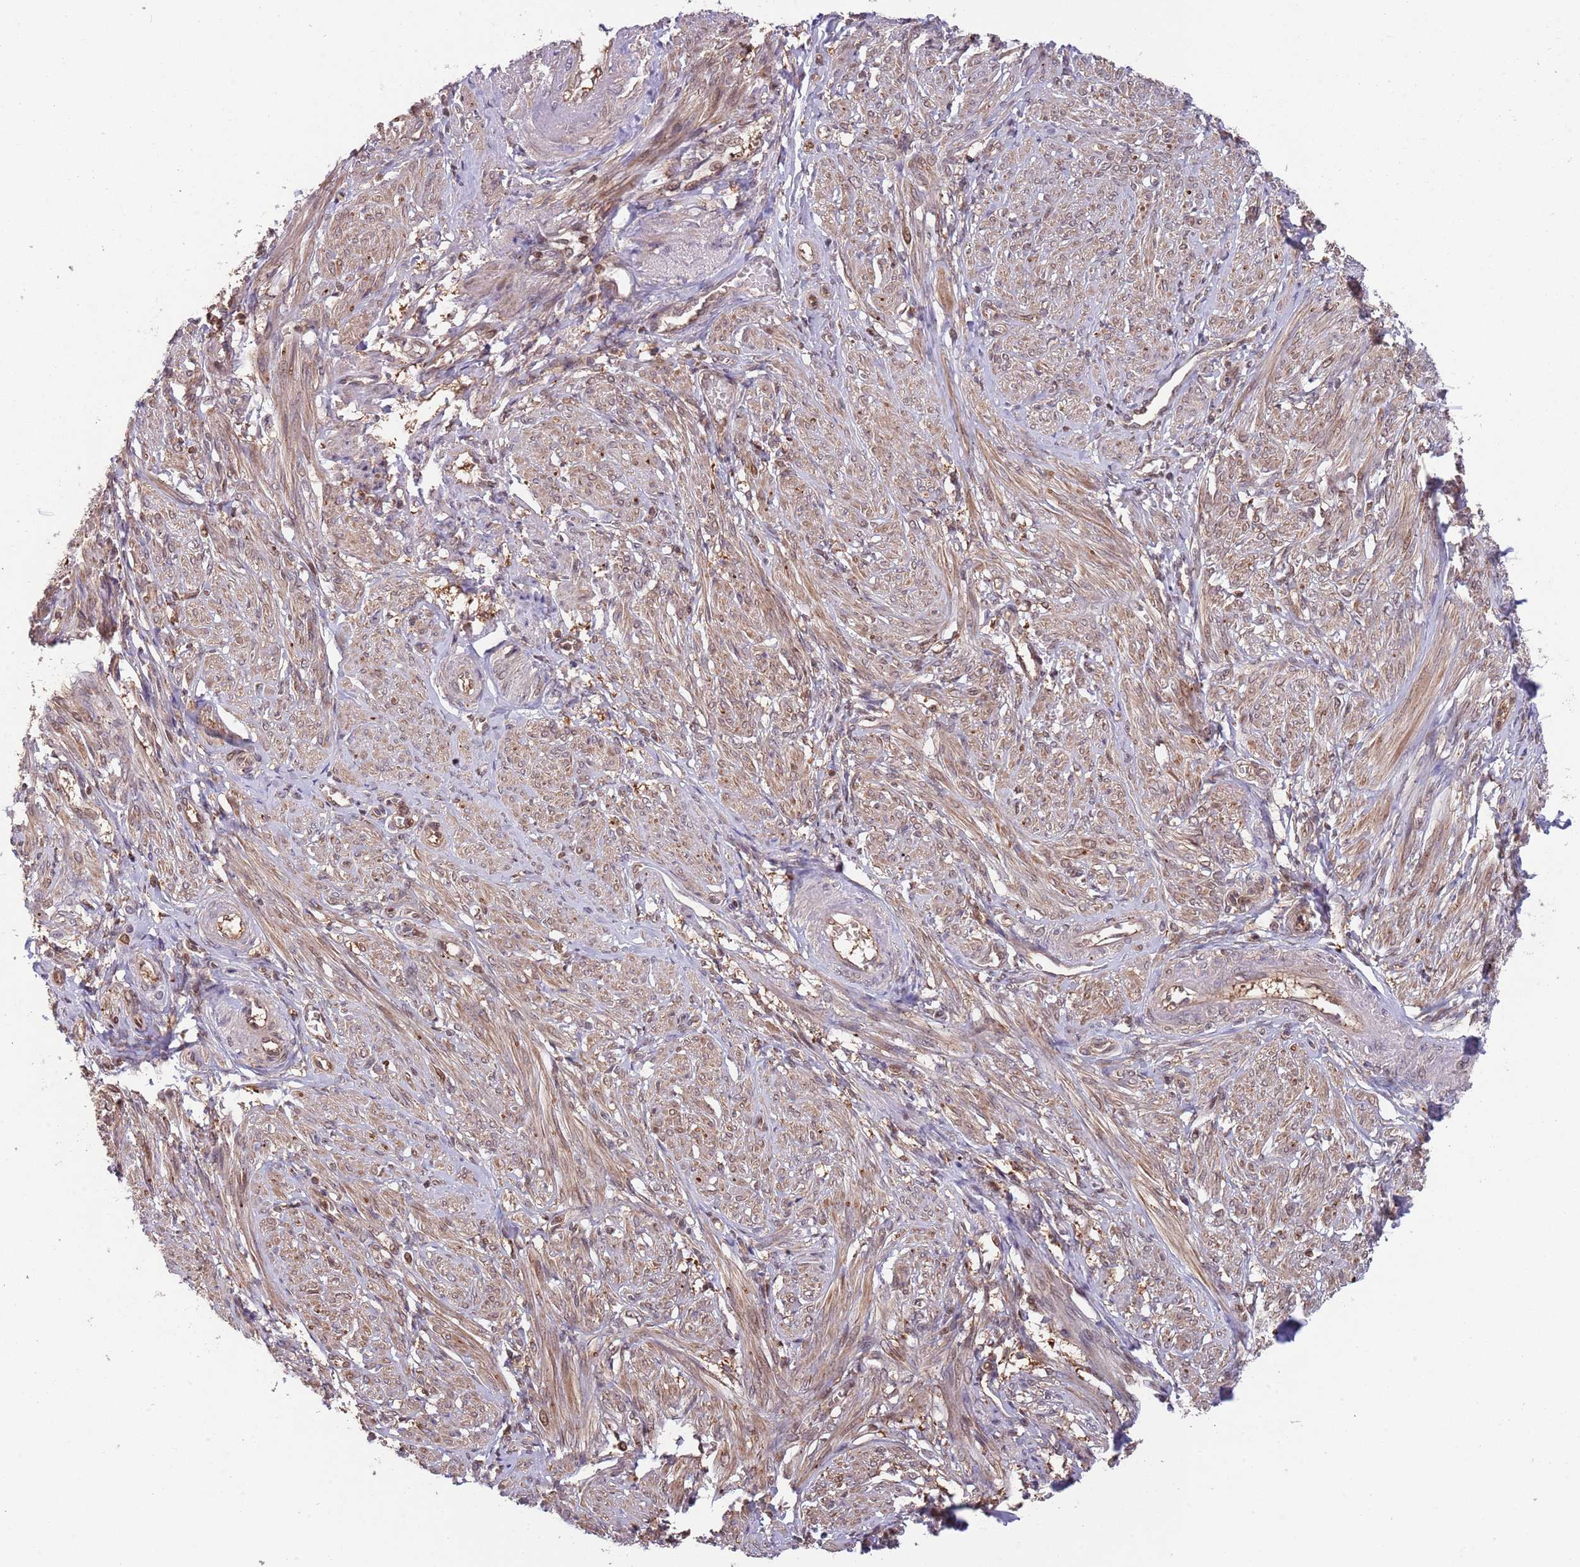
{"staining": {"intensity": "moderate", "quantity": ">75%", "location": "cytoplasmic/membranous,nuclear"}, "tissue": "smooth muscle", "cell_type": "Smooth muscle cells", "image_type": "normal", "snomed": [{"axis": "morphology", "description": "Normal tissue, NOS"}, {"axis": "topography", "description": "Smooth muscle"}], "caption": "A micrograph of human smooth muscle stained for a protein demonstrates moderate cytoplasmic/membranous,nuclear brown staining in smooth muscle cells.", "gene": "SALL1", "patient": {"sex": "female", "age": 39}}